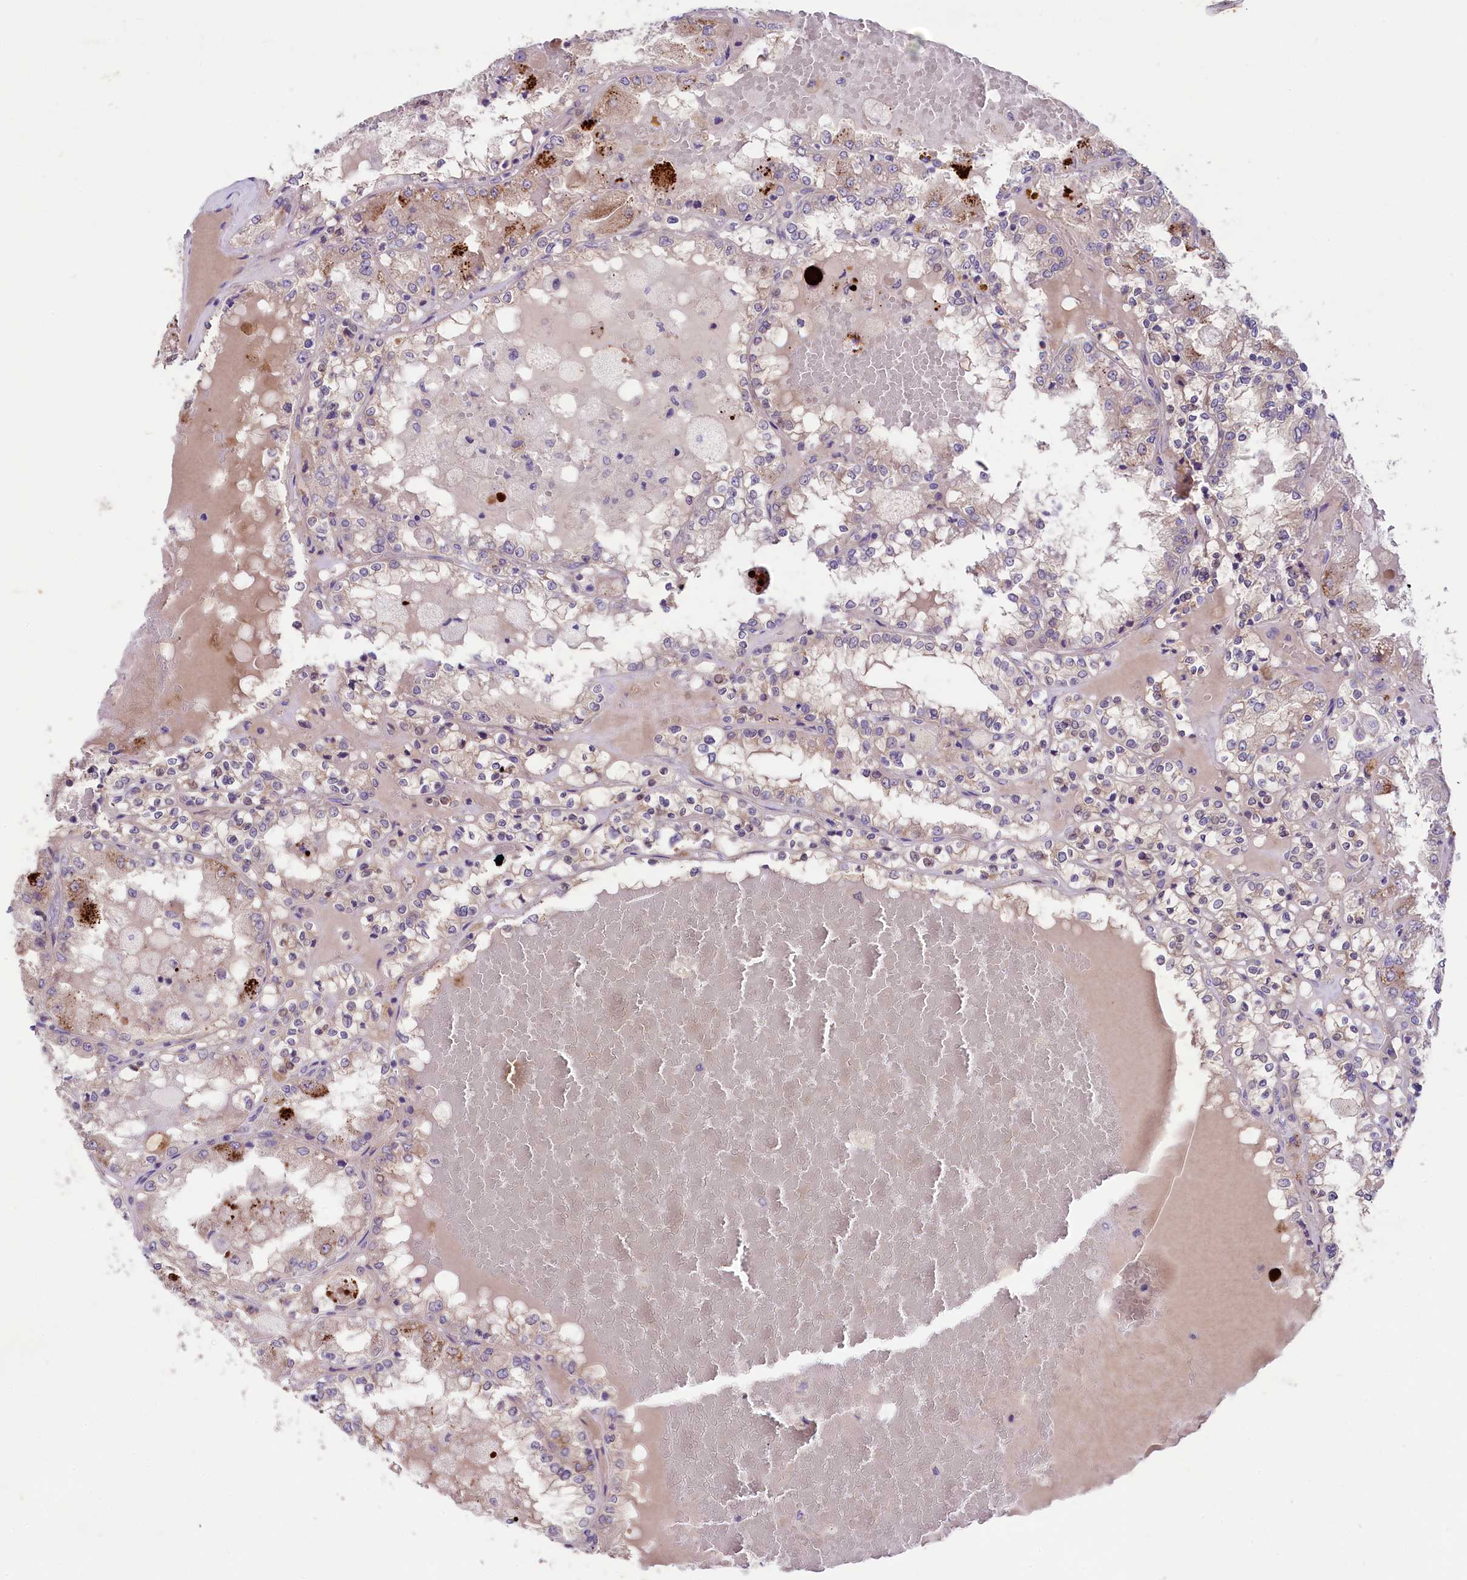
{"staining": {"intensity": "moderate", "quantity": "<25%", "location": "cytoplasmic/membranous"}, "tissue": "renal cancer", "cell_type": "Tumor cells", "image_type": "cancer", "snomed": [{"axis": "morphology", "description": "Adenocarcinoma, NOS"}, {"axis": "topography", "description": "Kidney"}], "caption": "Tumor cells display low levels of moderate cytoplasmic/membranous staining in approximately <25% of cells in adenocarcinoma (renal). (Brightfield microscopy of DAB IHC at high magnification).", "gene": "CD99L2", "patient": {"sex": "female", "age": 56}}